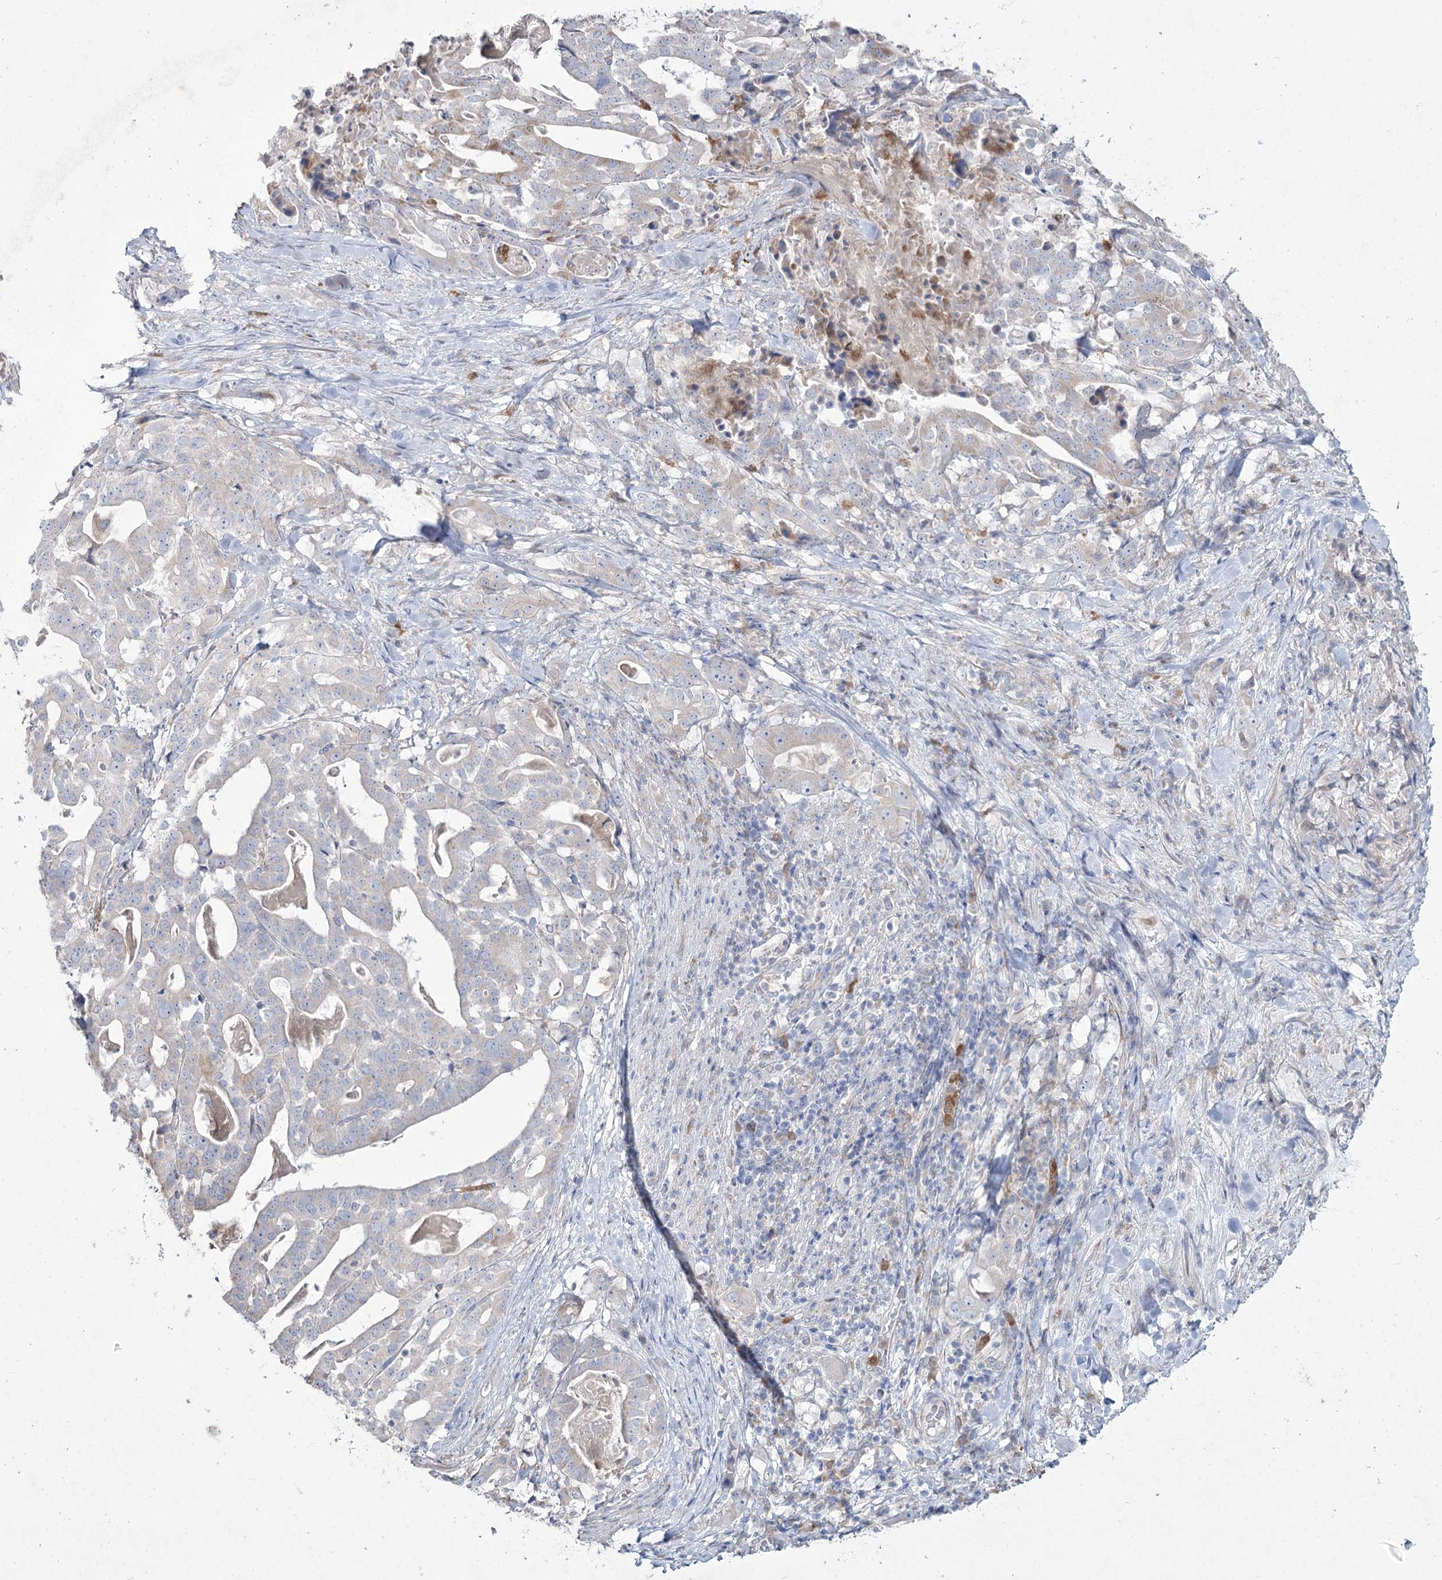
{"staining": {"intensity": "negative", "quantity": "none", "location": "none"}, "tissue": "stomach cancer", "cell_type": "Tumor cells", "image_type": "cancer", "snomed": [{"axis": "morphology", "description": "Adenocarcinoma, NOS"}, {"axis": "topography", "description": "Stomach"}], "caption": "Micrograph shows no protein expression in tumor cells of stomach cancer tissue.", "gene": "NIPAL4", "patient": {"sex": "male", "age": 48}}